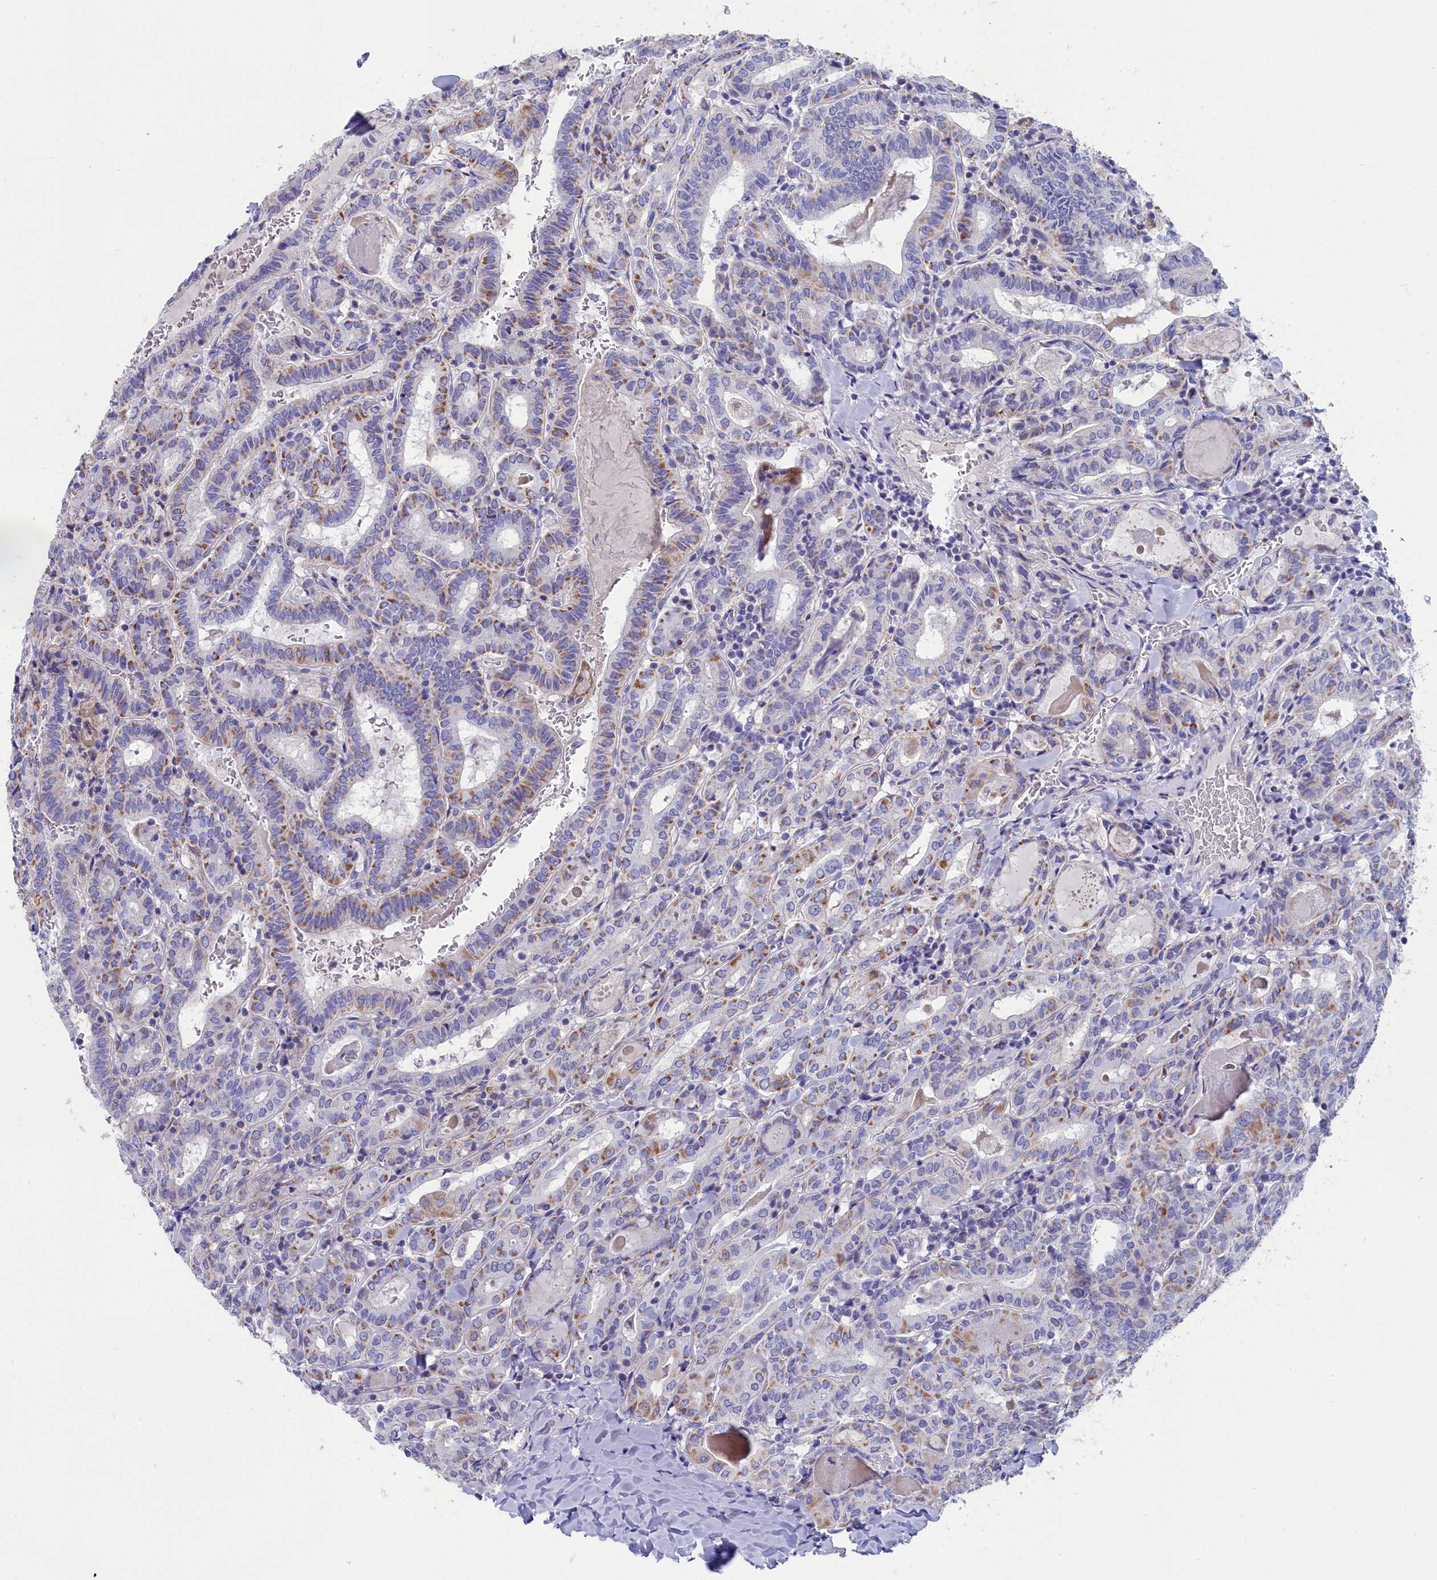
{"staining": {"intensity": "moderate", "quantity": "<25%", "location": "cytoplasmic/membranous"}, "tissue": "thyroid cancer", "cell_type": "Tumor cells", "image_type": "cancer", "snomed": [{"axis": "morphology", "description": "Papillary adenocarcinoma, NOS"}, {"axis": "topography", "description": "Thyroid gland"}], "caption": "Immunohistochemistry (IHC) photomicrograph of neoplastic tissue: thyroid papillary adenocarcinoma stained using IHC reveals low levels of moderate protein expression localized specifically in the cytoplasmic/membranous of tumor cells, appearing as a cytoplasmic/membranous brown color.", "gene": "PRDM12", "patient": {"sex": "female", "age": 72}}